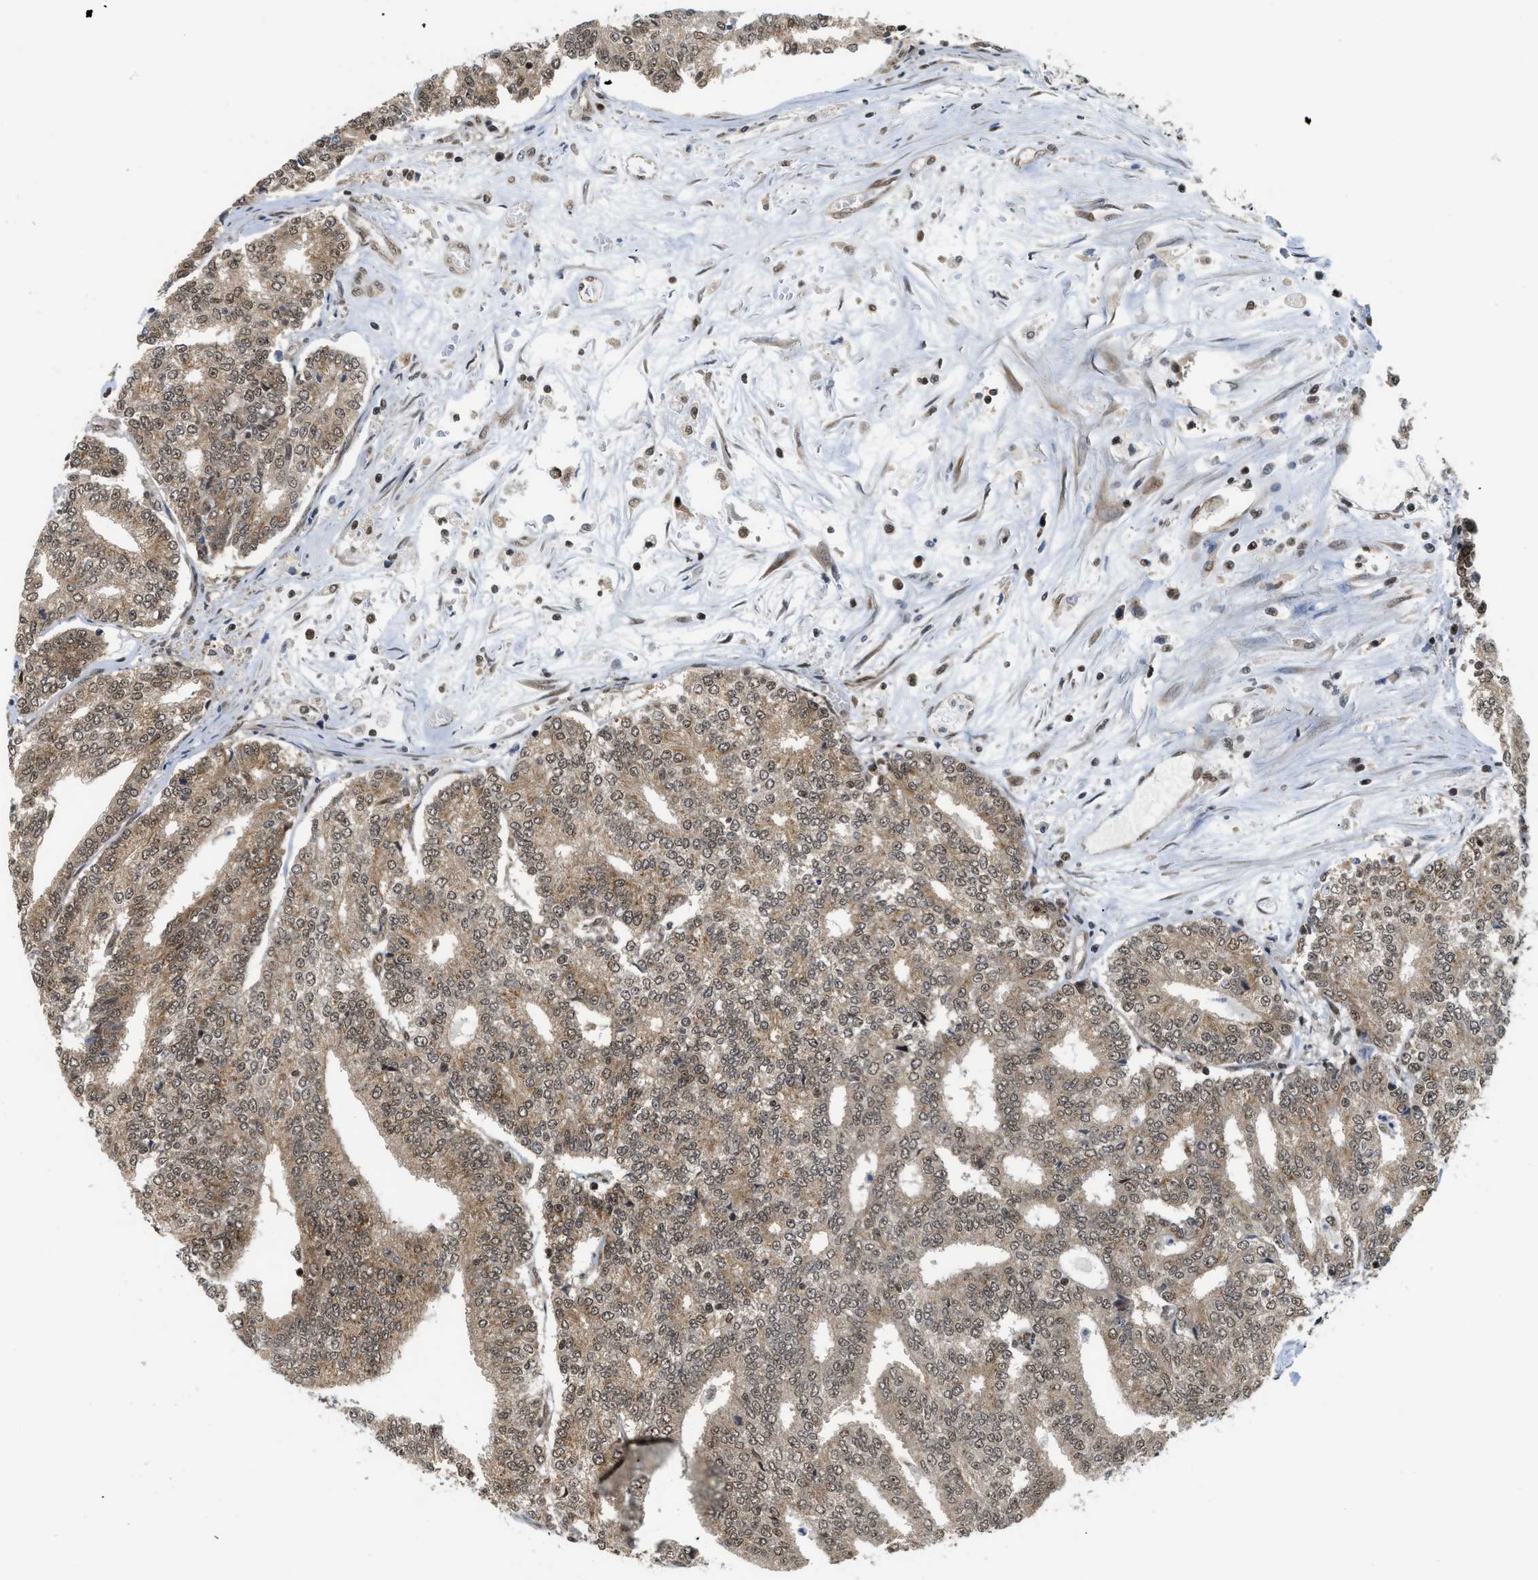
{"staining": {"intensity": "weak", "quantity": ">75%", "location": "cytoplasmic/membranous,nuclear"}, "tissue": "prostate cancer", "cell_type": "Tumor cells", "image_type": "cancer", "snomed": [{"axis": "morphology", "description": "Normal tissue, NOS"}, {"axis": "morphology", "description": "Adenocarcinoma, High grade"}, {"axis": "topography", "description": "Prostate"}, {"axis": "topography", "description": "Seminal veicle"}], "caption": "Brown immunohistochemical staining in prostate cancer (adenocarcinoma (high-grade)) reveals weak cytoplasmic/membranous and nuclear positivity in approximately >75% of tumor cells. Immunohistochemistry (ihc) stains the protein in brown and the nuclei are stained blue.", "gene": "TACC1", "patient": {"sex": "male", "age": 55}}